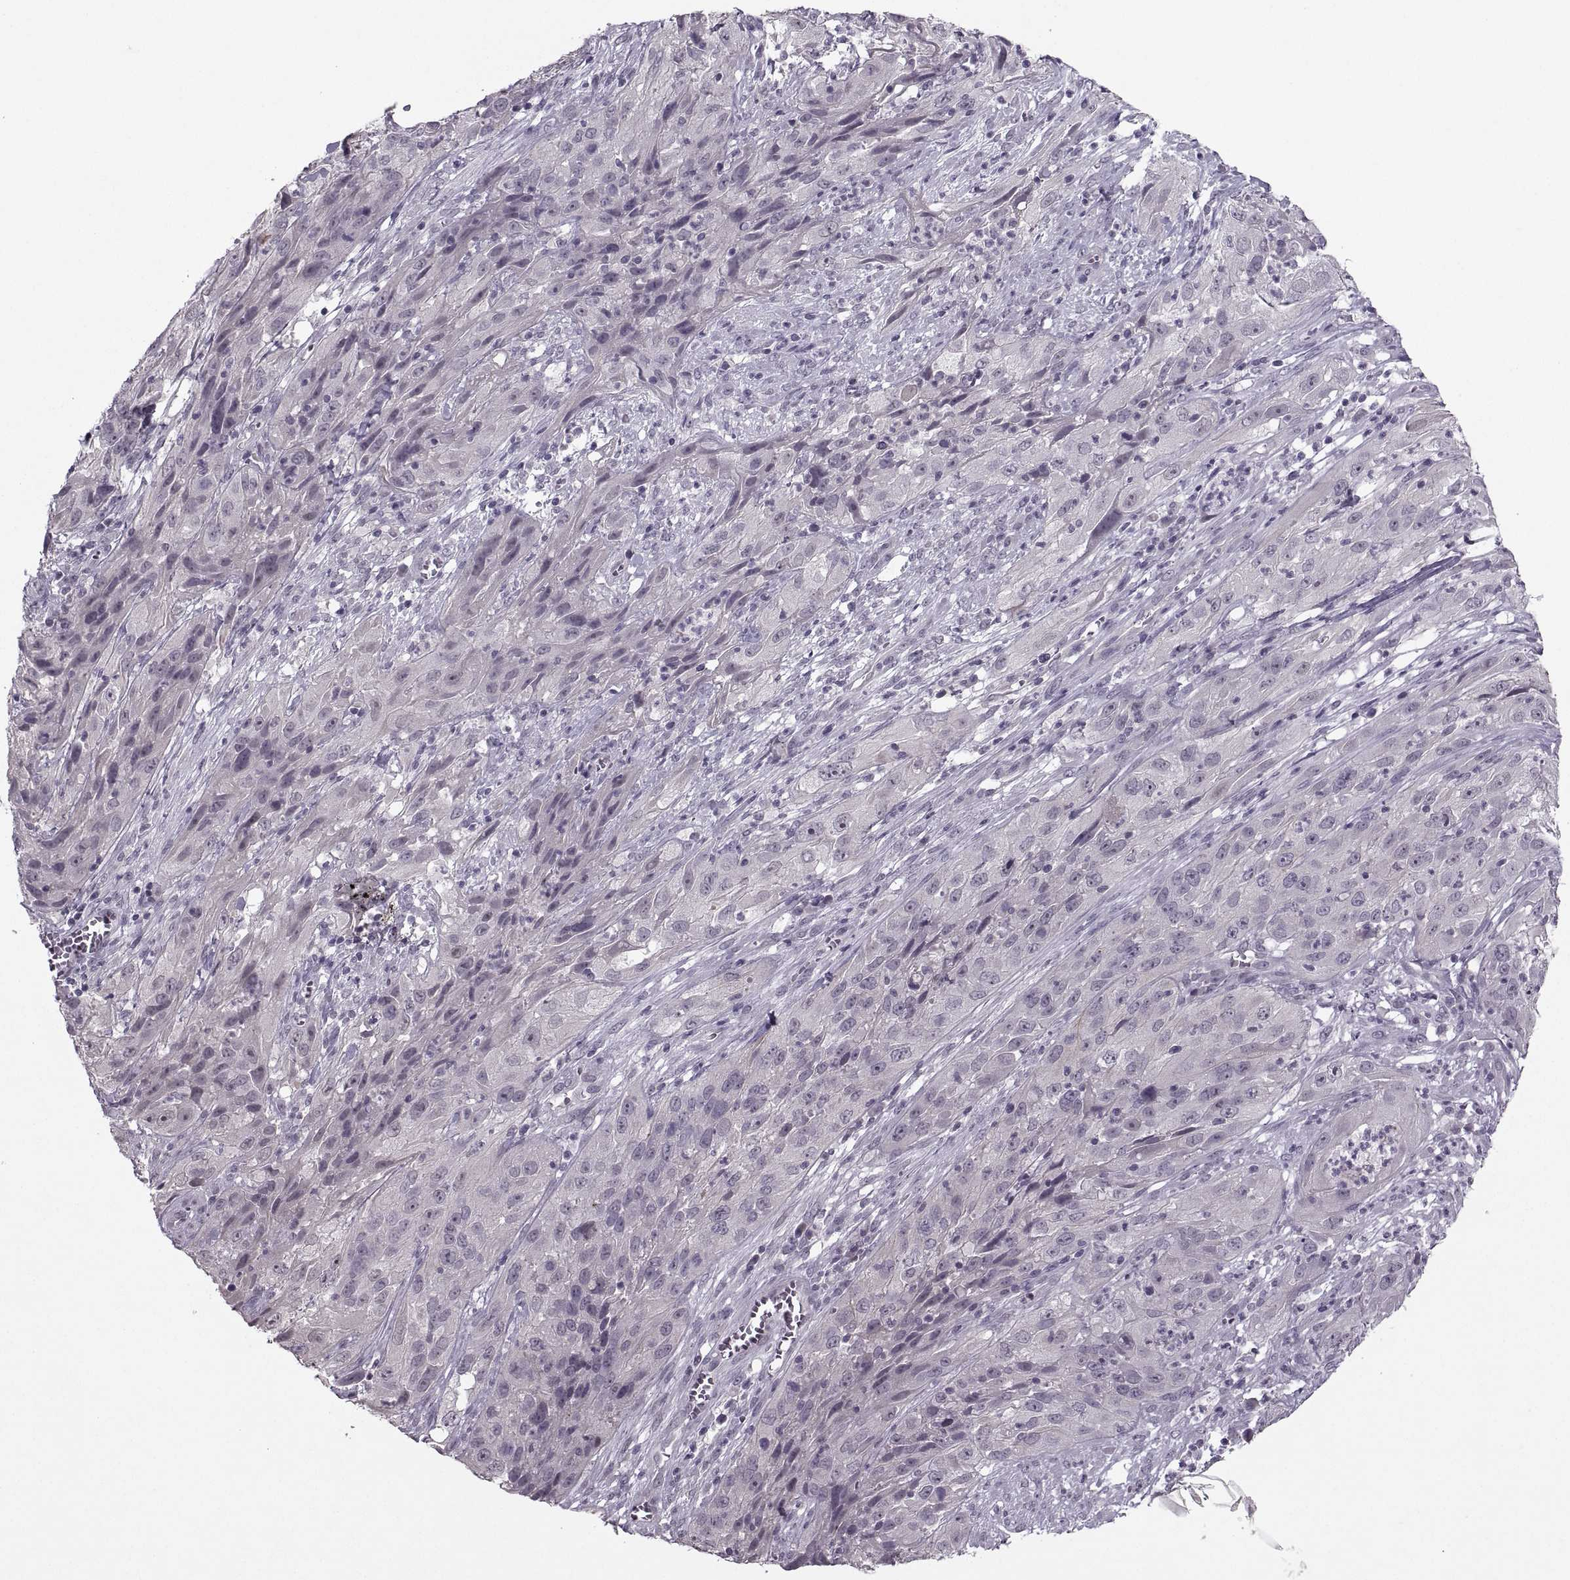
{"staining": {"intensity": "negative", "quantity": "none", "location": "none"}, "tissue": "cervical cancer", "cell_type": "Tumor cells", "image_type": "cancer", "snomed": [{"axis": "morphology", "description": "Squamous cell carcinoma, NOS"}, {"axis": "topography", "description": "Cervix"}], "caption": "Tumor cells show no significant expression in cervical cancer.", "gene": "MGAT4D", "patient": {"sex": "female", "age": 32}}